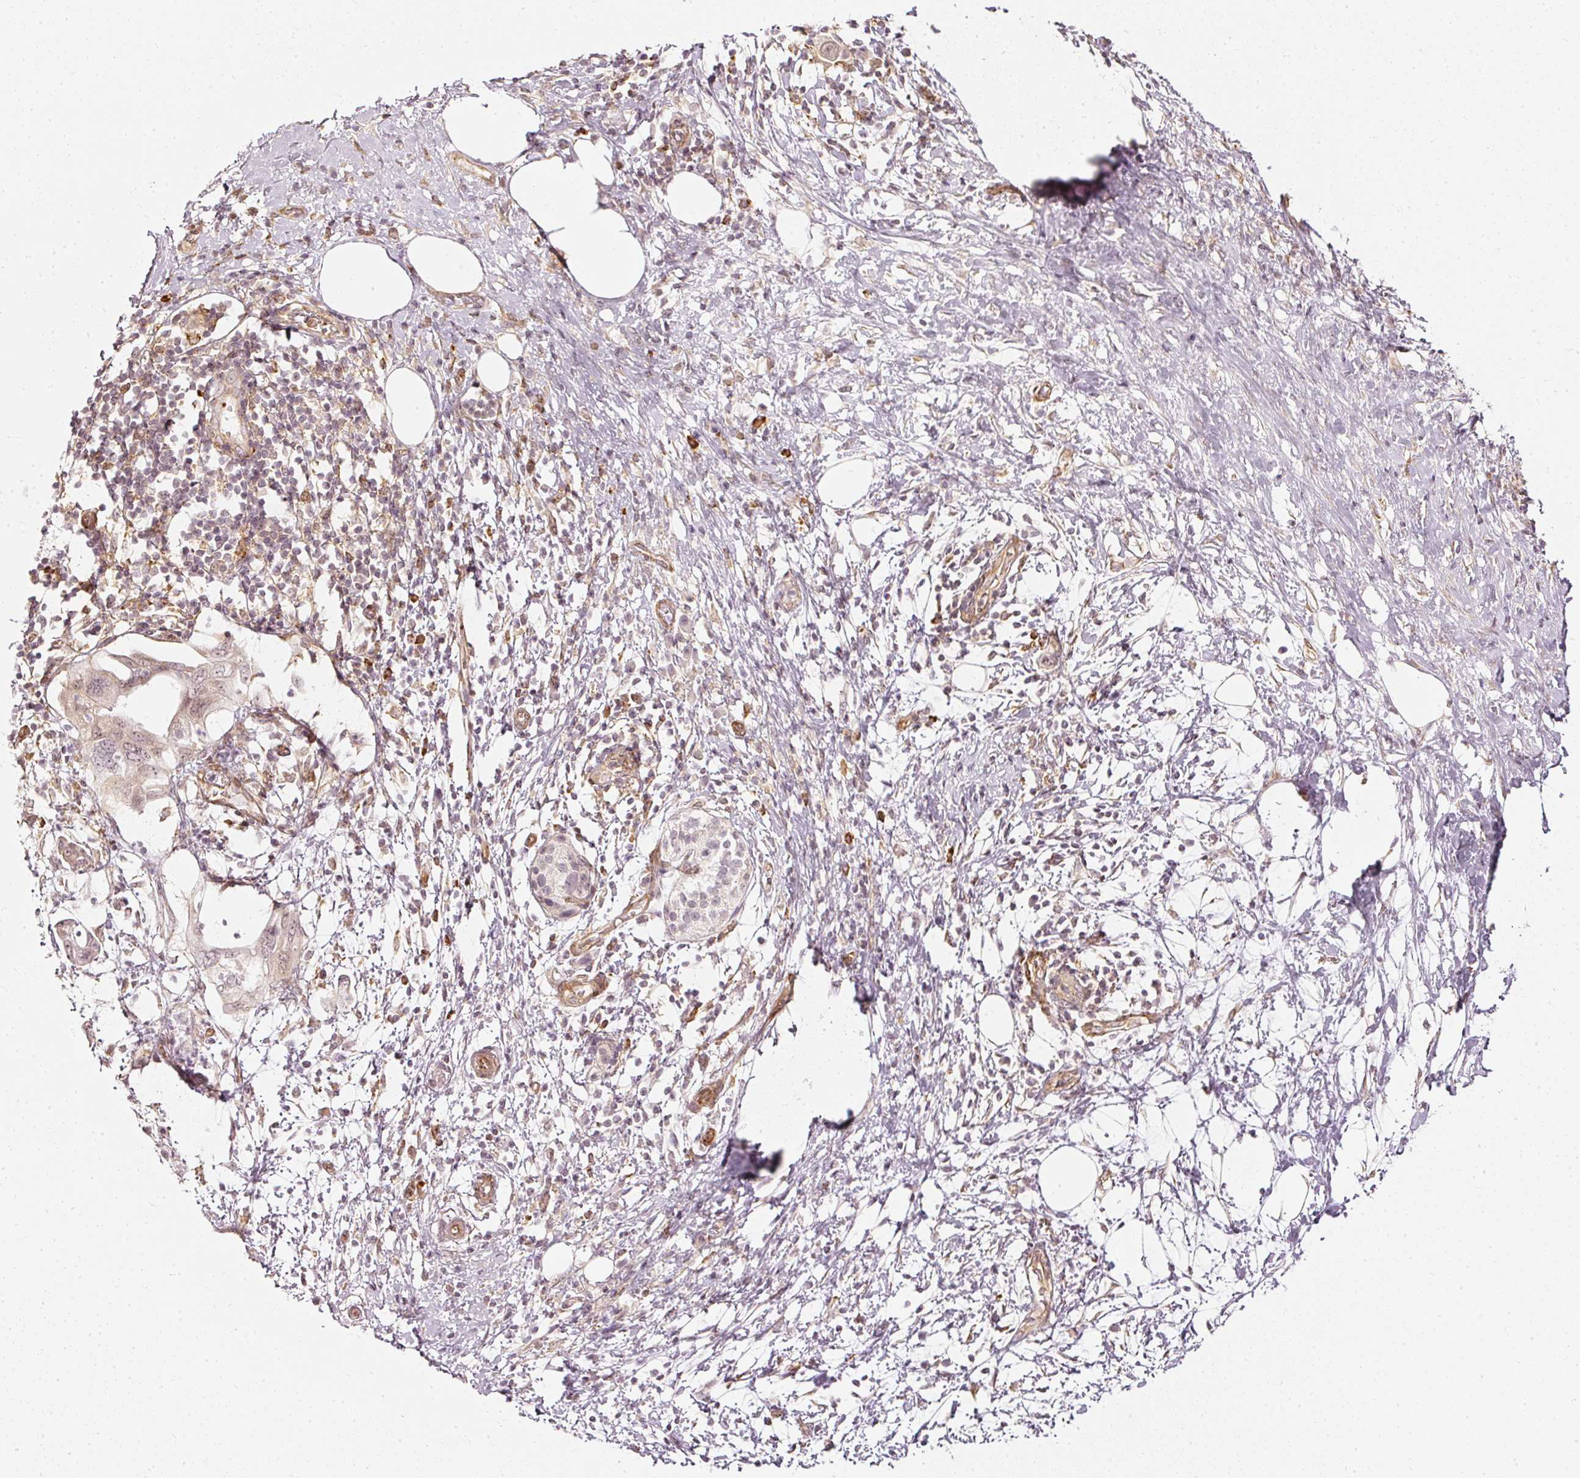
{"staining": {"intensity": "negative", "quantity": "none", "location": "none"}, "tissue": "pancreatic cancer", "cell_type": "Tumor cells", "image_type": "cancer", "snomed": [{"axis": "morphology", "description": "Adenocarcinoma, NOS"}, {"axis": "topography", "description": "Pancreas"}], "caption": "Tumor cells show no significant positivity in pancreatic cancer.", "gene": "DRD2", "patient": {"sex": "female", "age": 73}}